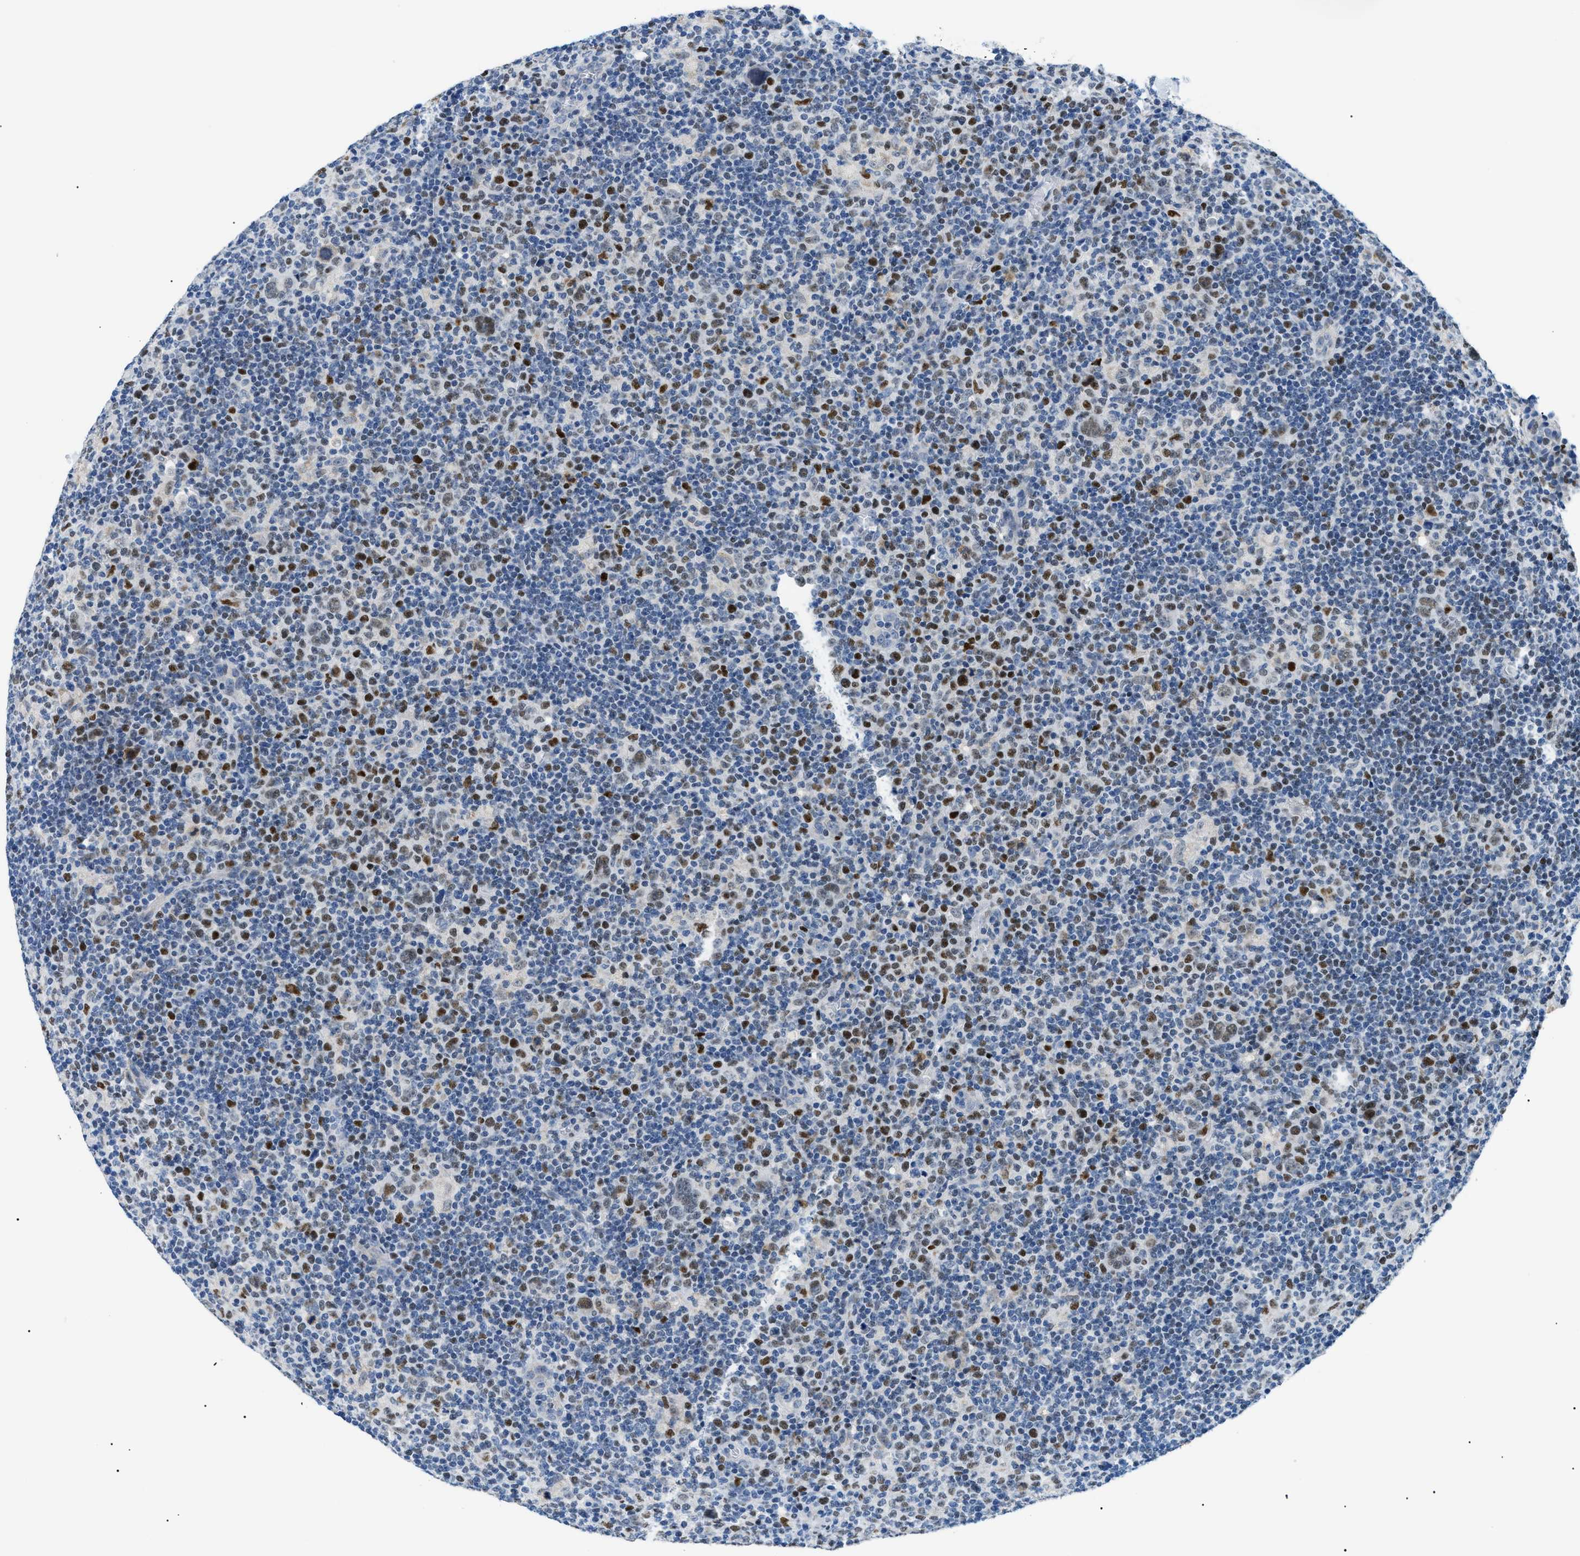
{"staining": {"intensity": "moderate", "quantity": "25%-75%", "location": "nuclear"}, "tissue": "lymphoma", "cell_type": "Tumor cells", "image_type": "cancer", "snomed": [{"axis": "morphology", "description": "Hodgkin's disease, NOS"}, {"axis": "topography", "description": "Lymph node"}], "caption": "The immunohistochemical stain shows moderate nuclear expression in tumor cells of lymphoma tissue.", "gene": "SMARCC1", "patient": {"sex": "female", "age": 57}}